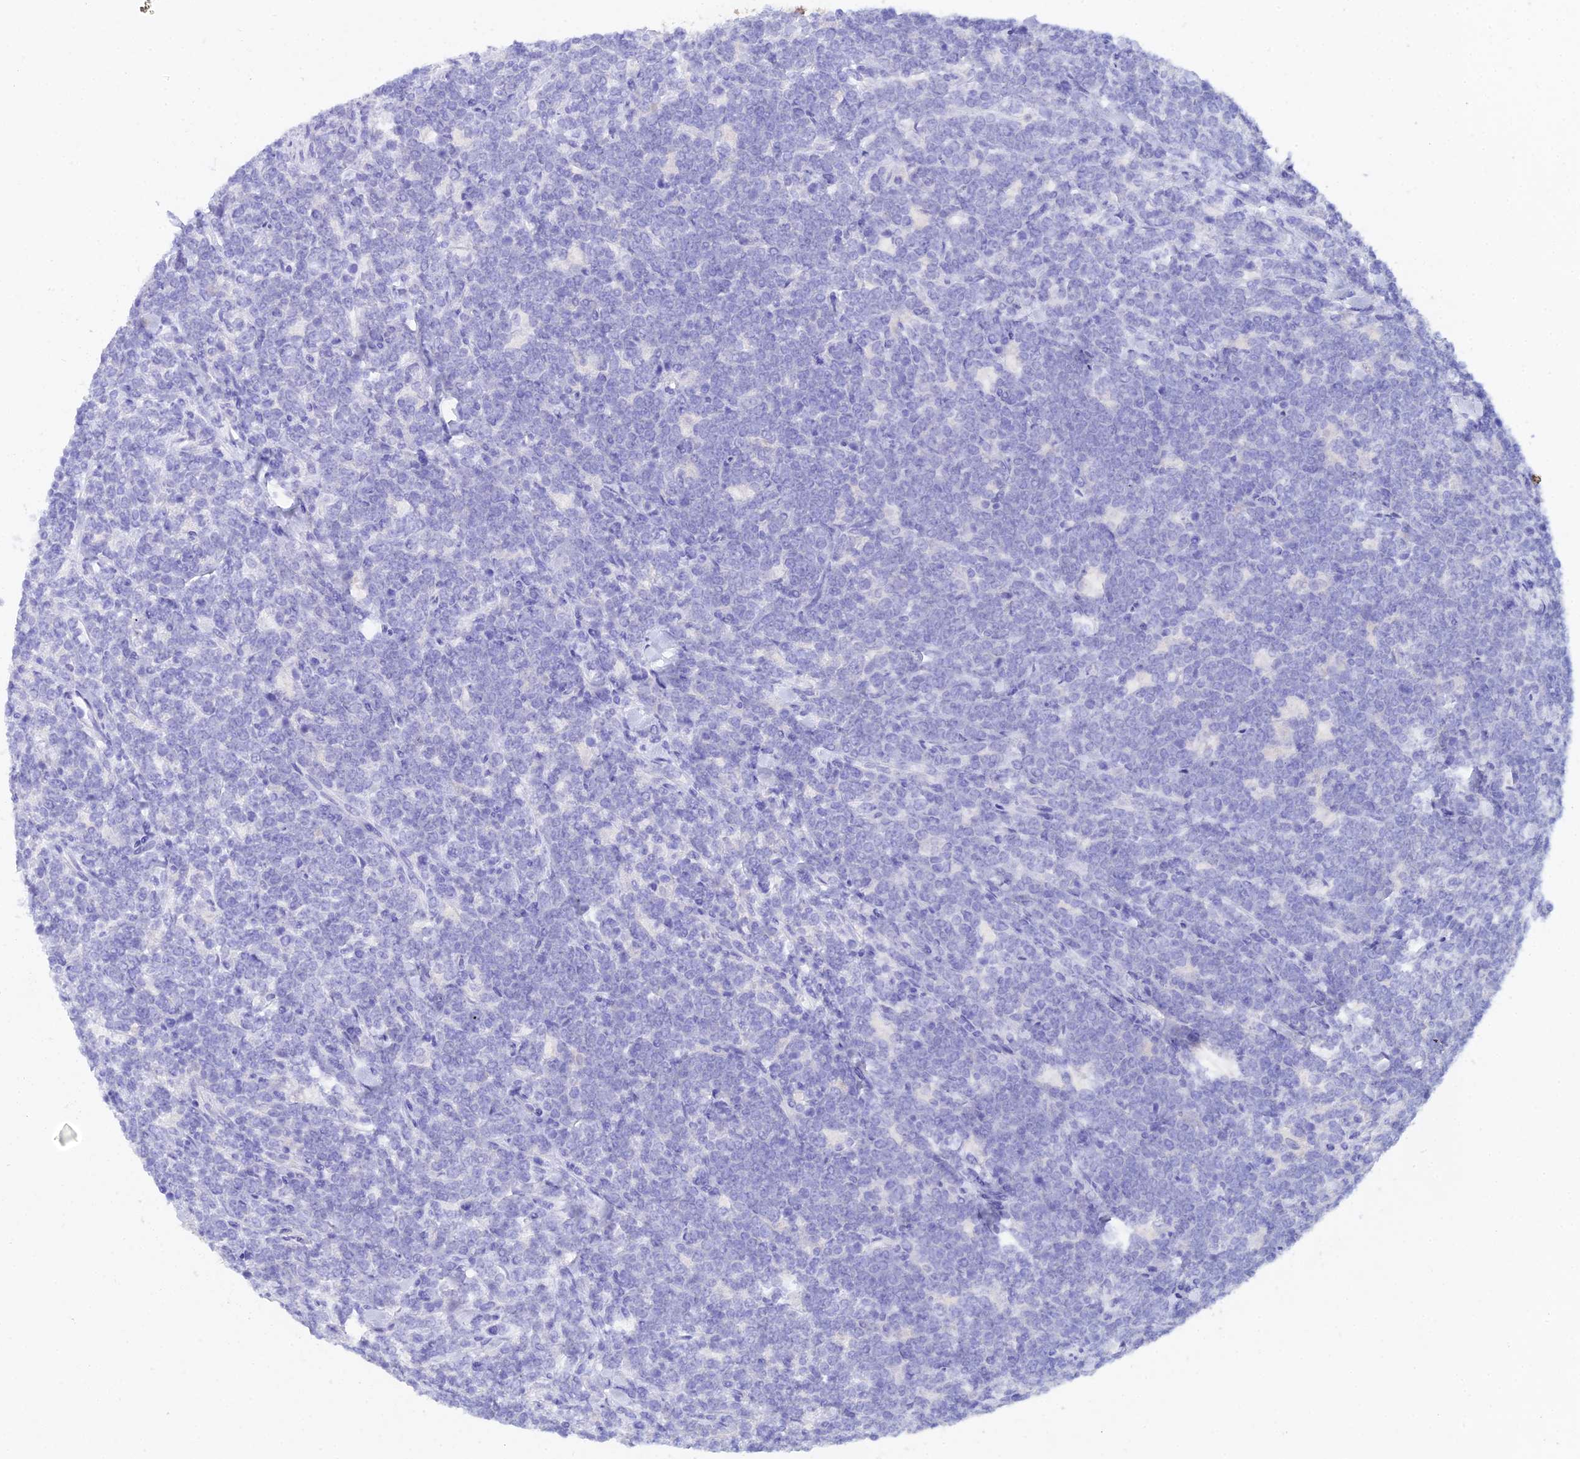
{"staining": {"intensity": "negative", "quantity": "none", "location": "none"}, "tissue": "lymphoma", "cell_type": "Tumor cells", "image_type": "cancer", "snomed": [{"axis": "morphology", "description": "Malignant lymphoma, non-Hodgkin's type, High grade"}, {"axis": "topography", "description": "Small intestine"}], "caption": "Lymphoma stained for a protein using immunohistochemistry demonstrates no staining tumor cells.", "gene": "REG1A", "patient": {"sex": "male", "age": 8}}